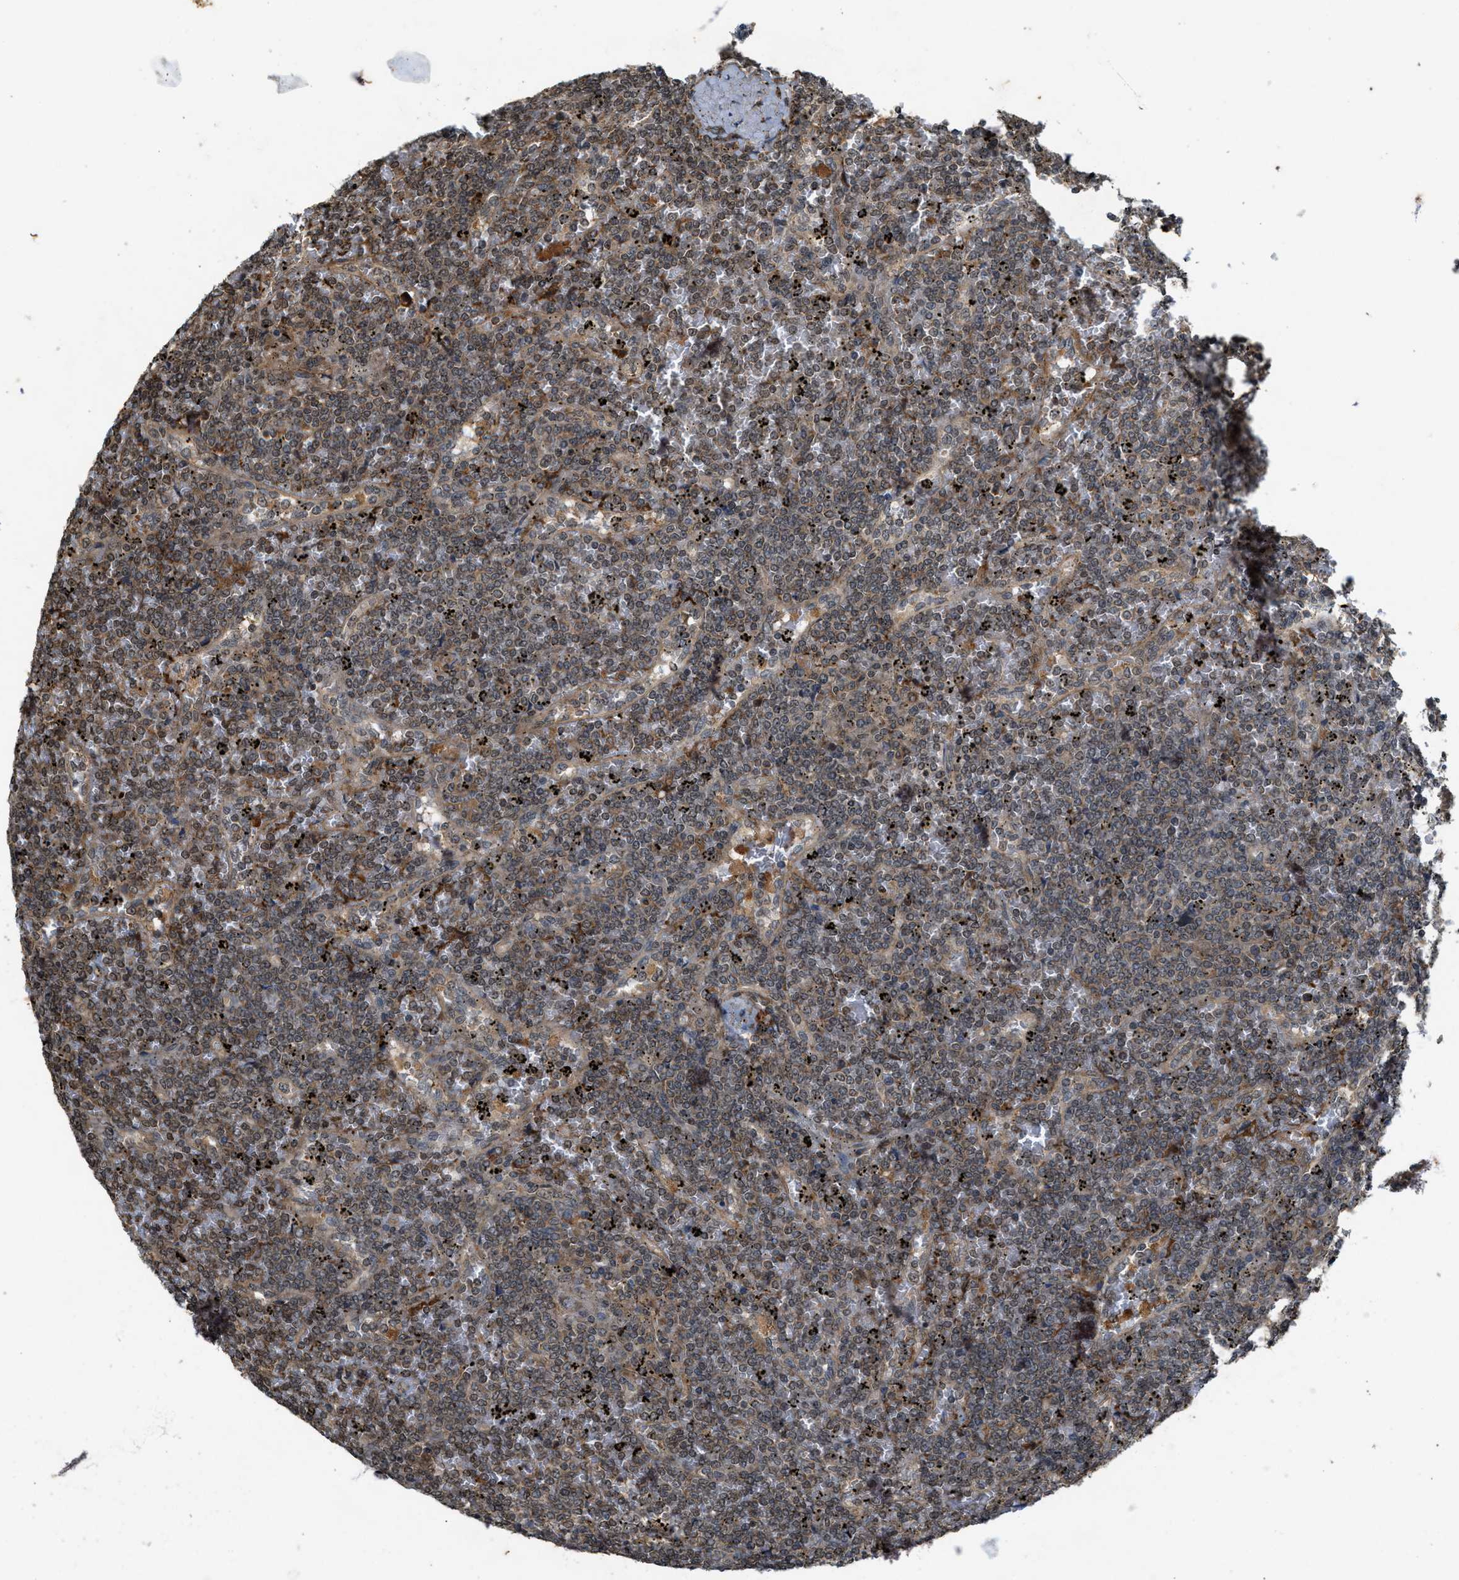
{"staining": {"intensity": "weak", "quantity": "25%-75%", "location": "cytoplasmic/membranous,nuclear"}, "tissue": "lymphoma", "cell_type": "Tumor cells", "image_type": "cancer", "snomed": [{"axis": "morphology", "description": "Malignant lymphoma, non-Hodgkin's type, Low grade"}, {"axis": "topography", "description": "Spleen"}], "caption": "Immunohistochemical staining of human lymphoma exhibits weak cytoplasmic/membranous and nuclear protein expression in approximately 25%-75% of tumor cells.", "gene": "KIF21A", "patient": {"sex": "female", "age": 19}}